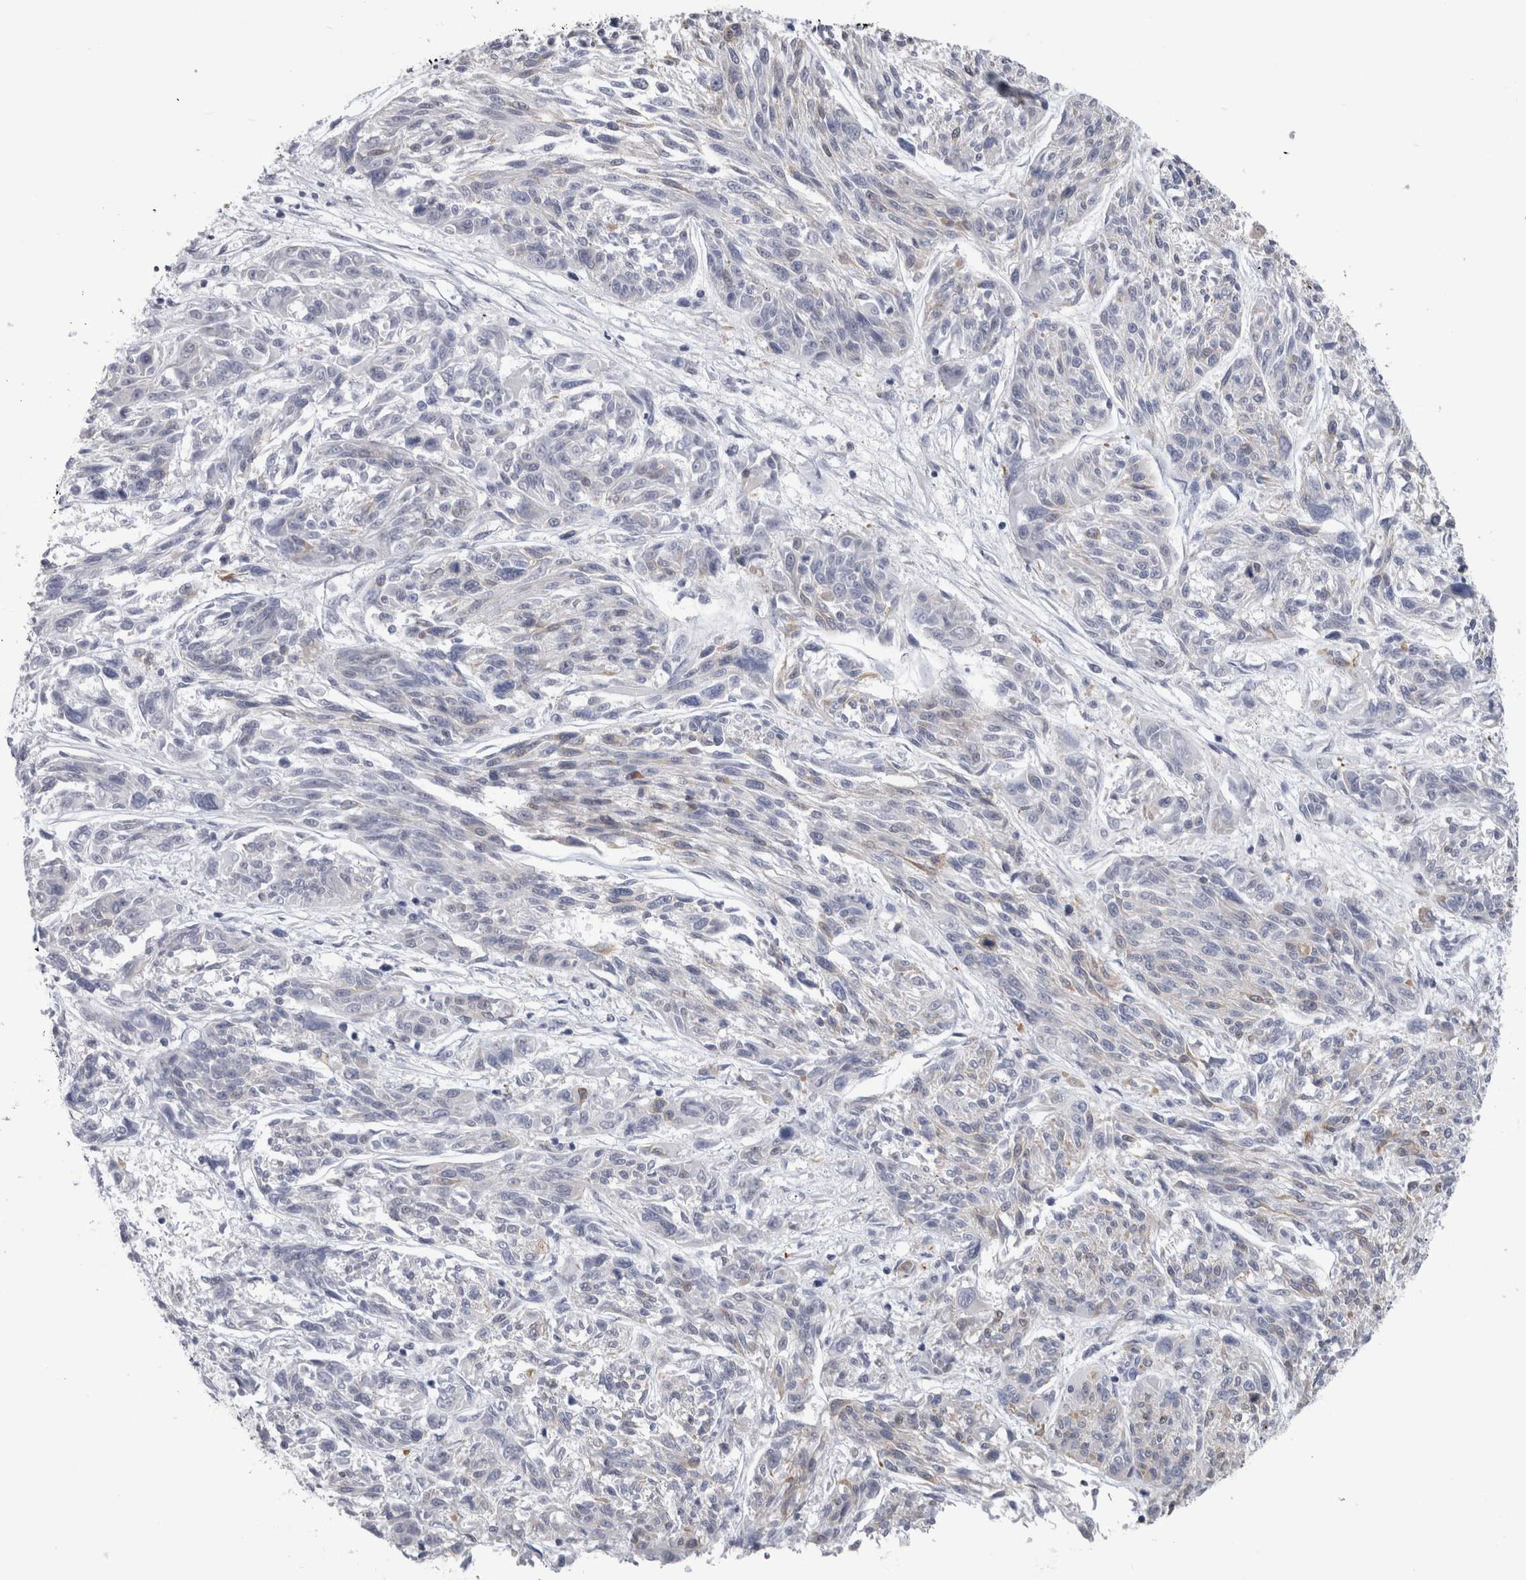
{"staining": {"intensity": "negative", "quantity": "none", "location": "none"}, "tissue": "melanoma", "cell_type": "Tumor cells", "image_type": "cancer", "snomed": [{"axis": "morphology", "description": "Malignant melanoma, NOS"}, {"axis": "topography", "description": "Skin"}], "caption": "Immunohistochemistry (IHC) image of neoplastic tissue: melanoma stained with DAB exhibits no significant protein staining in tumor cells.", "gene": "TMEM242", "patient": {"sex": "male", "age": 53}}